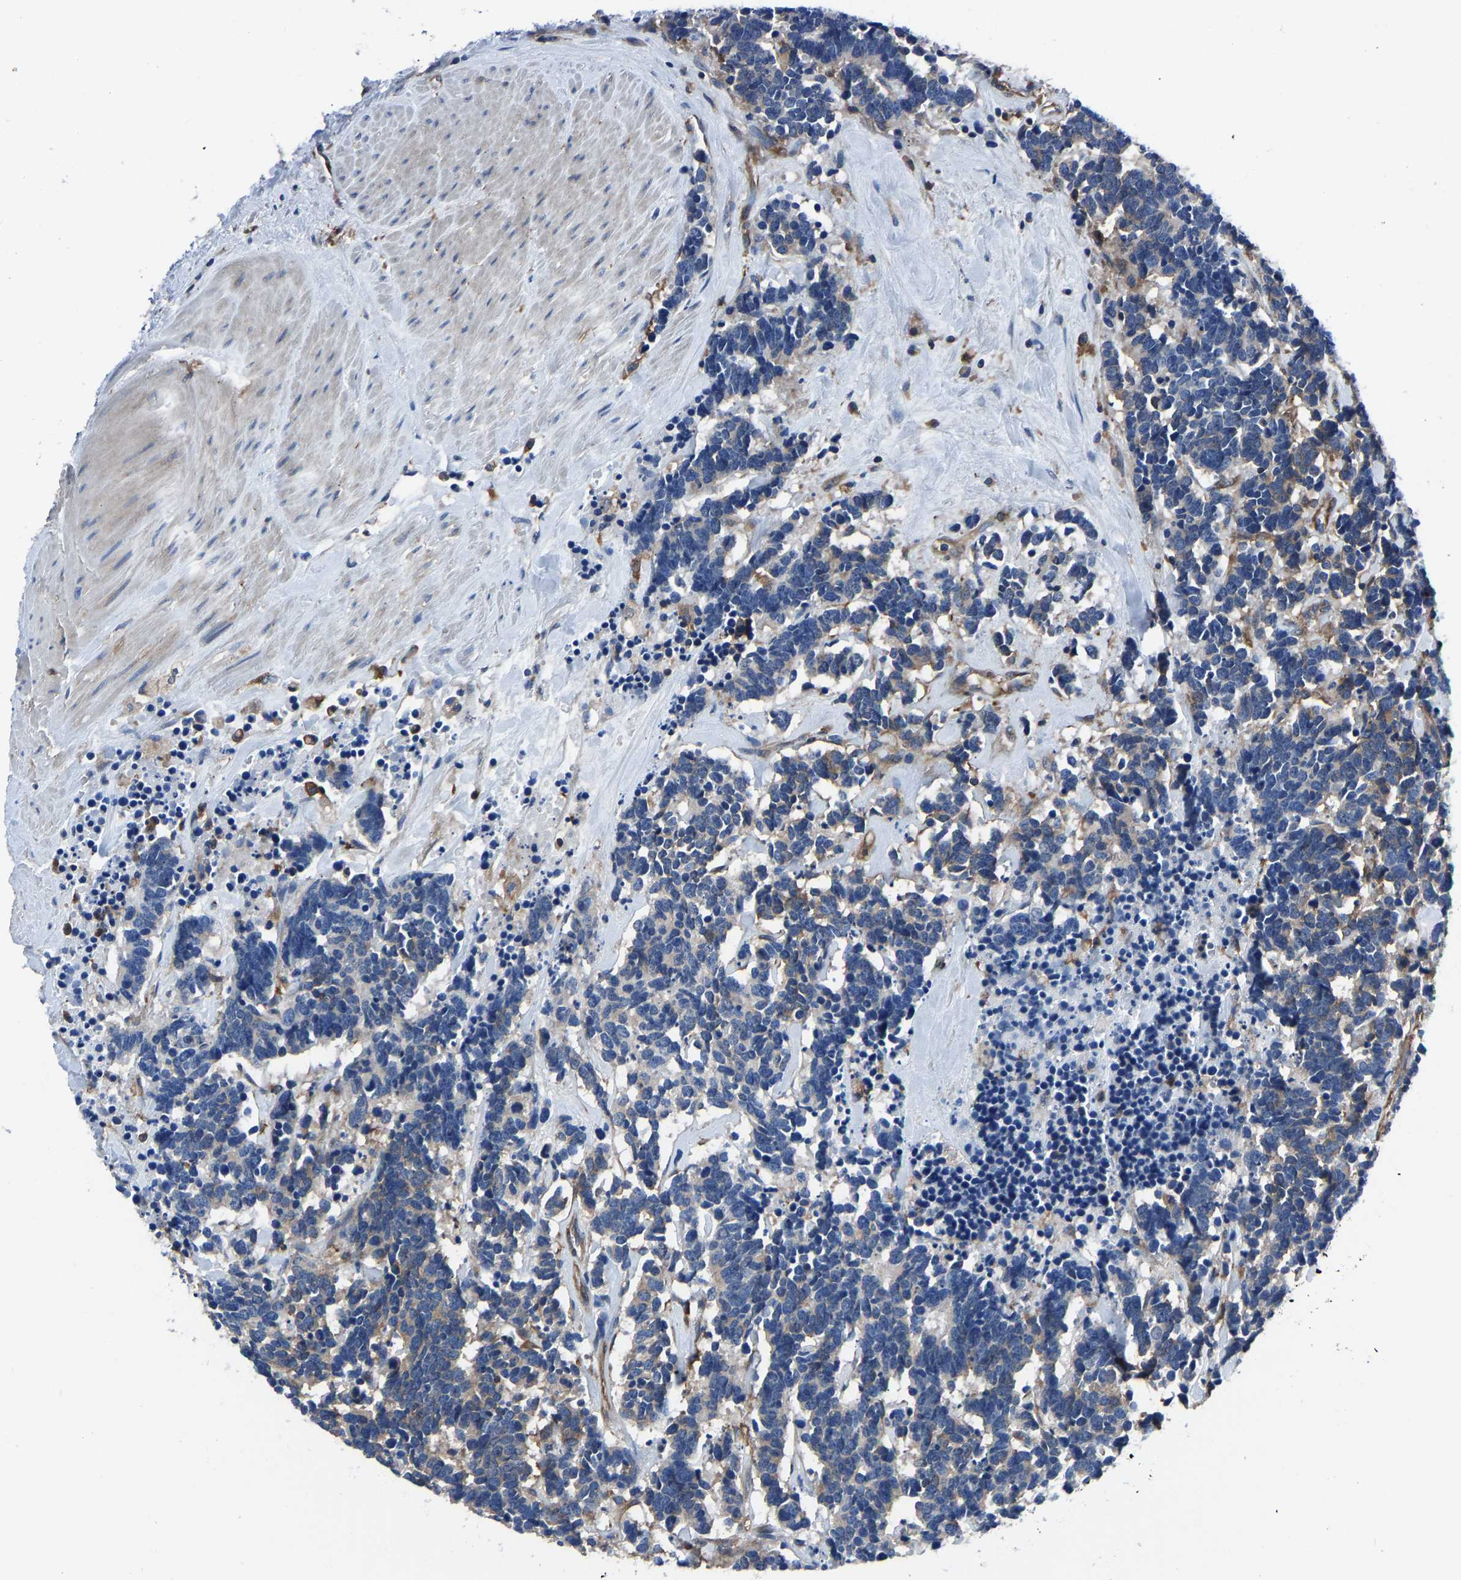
{"staining": {"intensity": "weak", "quantity": ">75%", "location": "cytoplasmic/membranous"}, "tissue": "carcinoid", "cell_type": "Tumor cells", "image_type": "cancer", "snomed": [{"axis": "morphology", "description": "Carcinoma, NOS"}, {"axis": "morphology", "description": "Carcinoid, malignant, NOS"}, {"axis": "topography", "description": "Urinary bladder"}], "caption": "Protein expression by IHC demonstrates weak cytoplasmic/membranous staining in about >75% of tumor cells in carcinoid.", "gene": "PRKAR1A", "patient": {"sex": "male", "age": 57}}